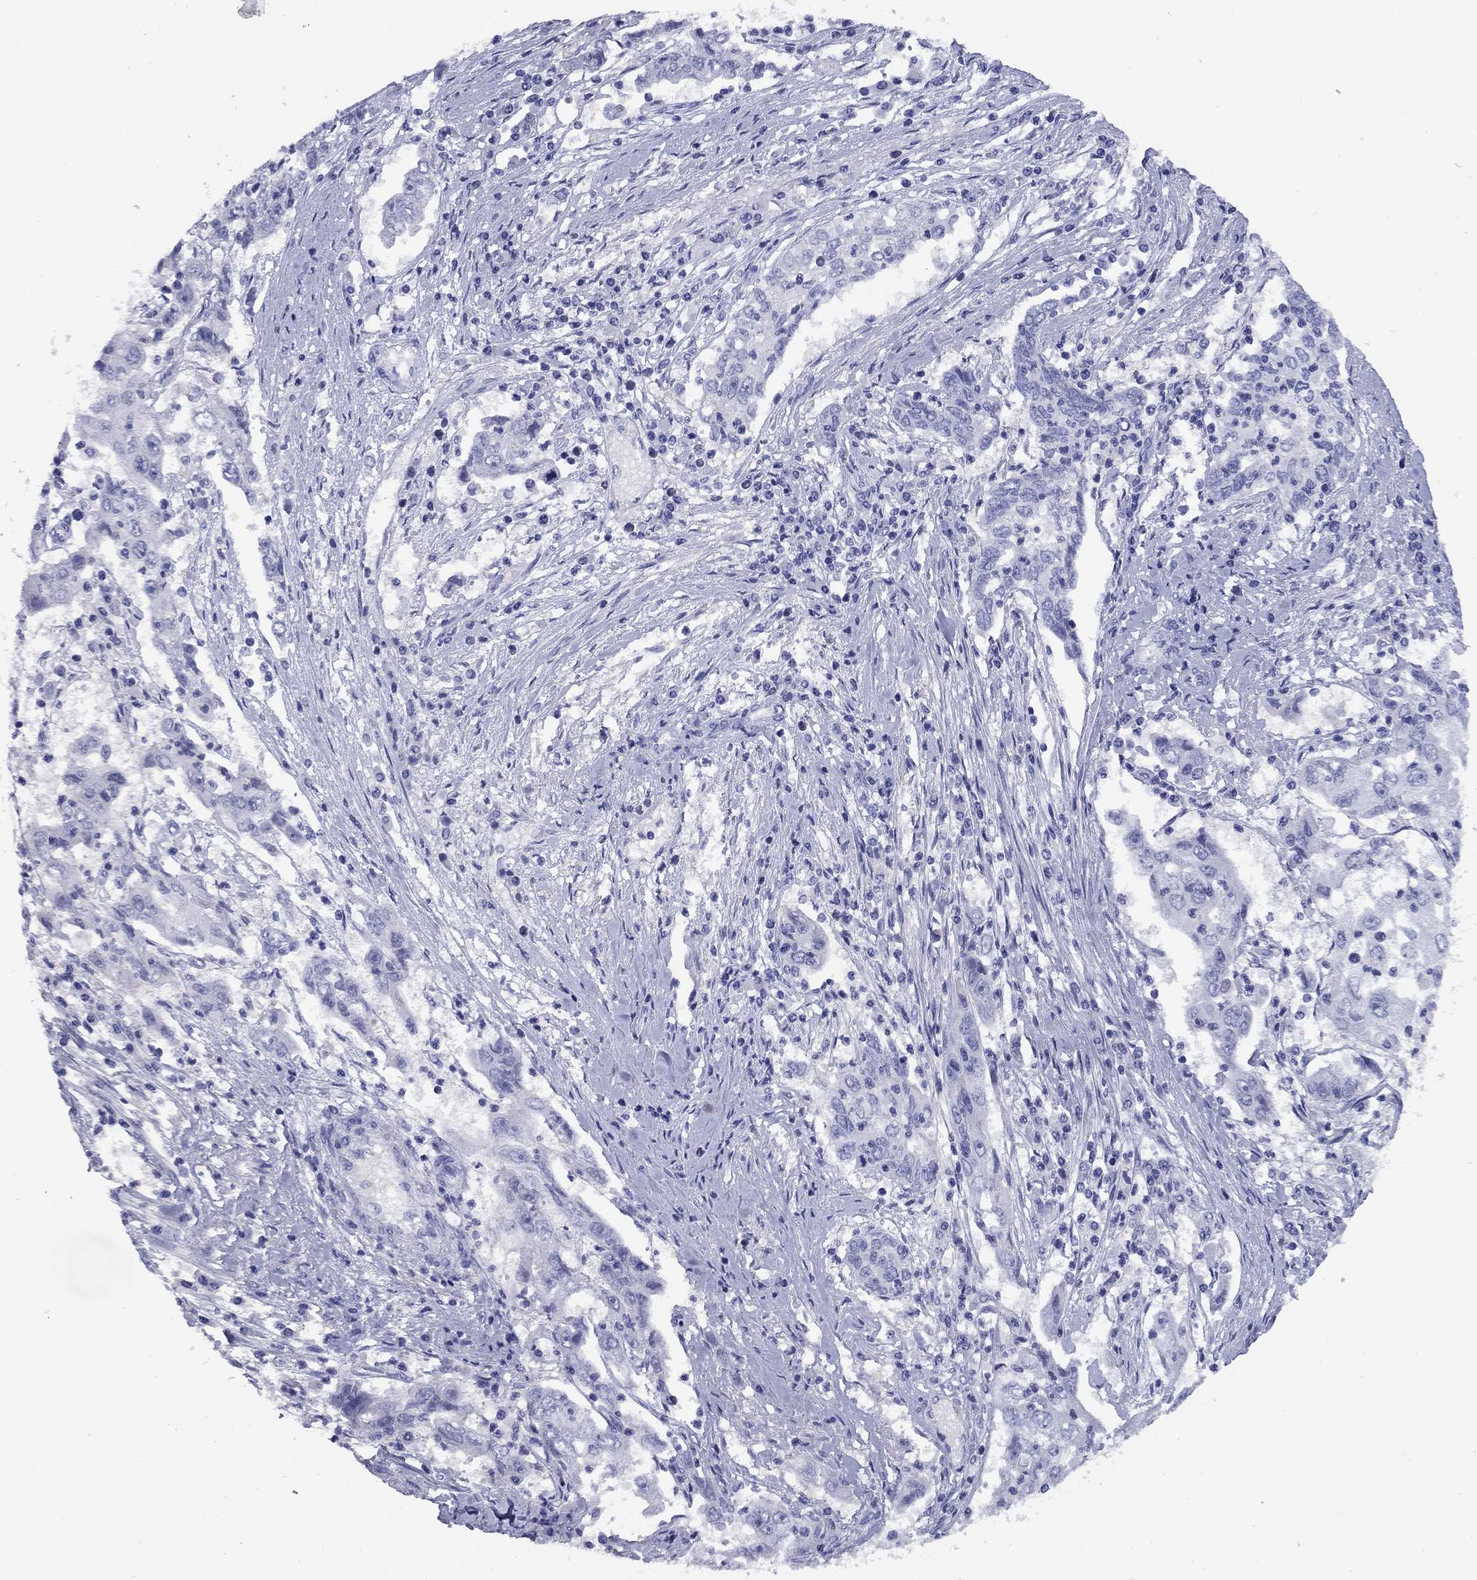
{"staining": {"intensity": "negative", "quantity": "none", "location": "none"}, "tissue": "cervical cancer", "cell_type": "Tumor cells", "image_type": "cancer", "snomed": [{"axis": "morphology", "description": "Squamous cell carcinoma, NOS"}, {"axis": "topography", "description": "Cervix"}], "caption": "There is no significant positivity in tumor cells of cervical cancer (squamous cell carcinoma).", "gene": "NPPA", "patient": {"sex": "female", "age": 36}}